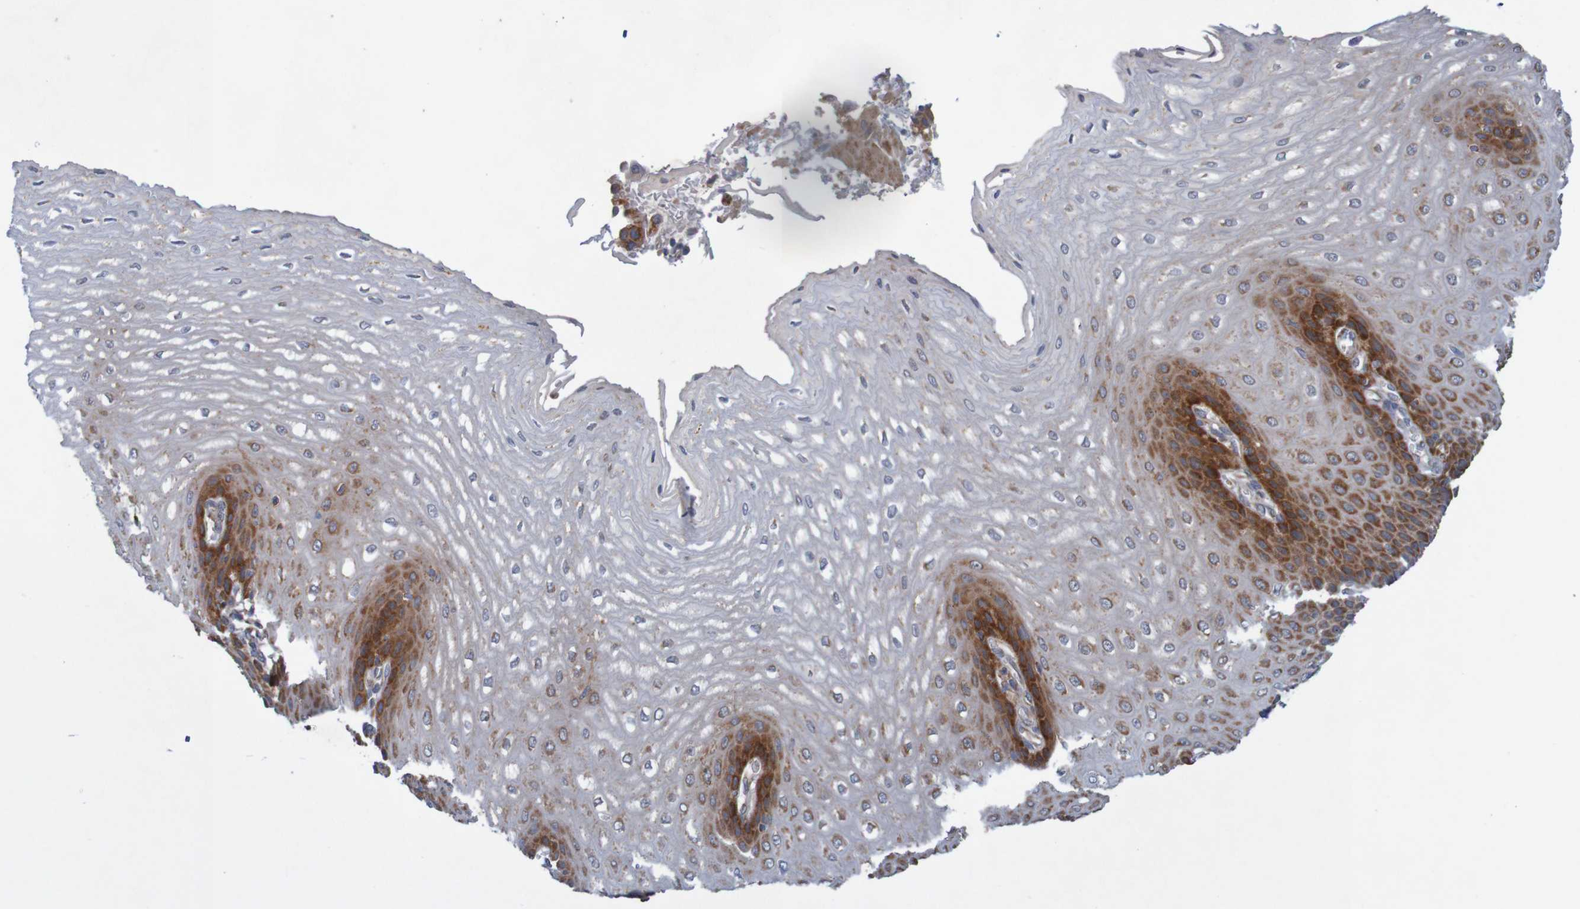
{"staining": {"intensity": "strong", "quantity": "25%-75%", "location": "cytoplasmic/membranous"}, "tissue": "esophagus", "cell_type": "Squamous epithelial cells", "image_type": "normal", "snomed": [{"axis": "morphology", "description": "Normal tissue, NOS"}, {"axis": "topography", "description": "Esophagus"}], "caption": "The image reveals a brown stain indicating the presence of a protein in the cytoplasmic/membranous of squamous epithelial cells in esophagus.", "gene": "NAV2", "patient": {"sex": "male", "age": 54}}